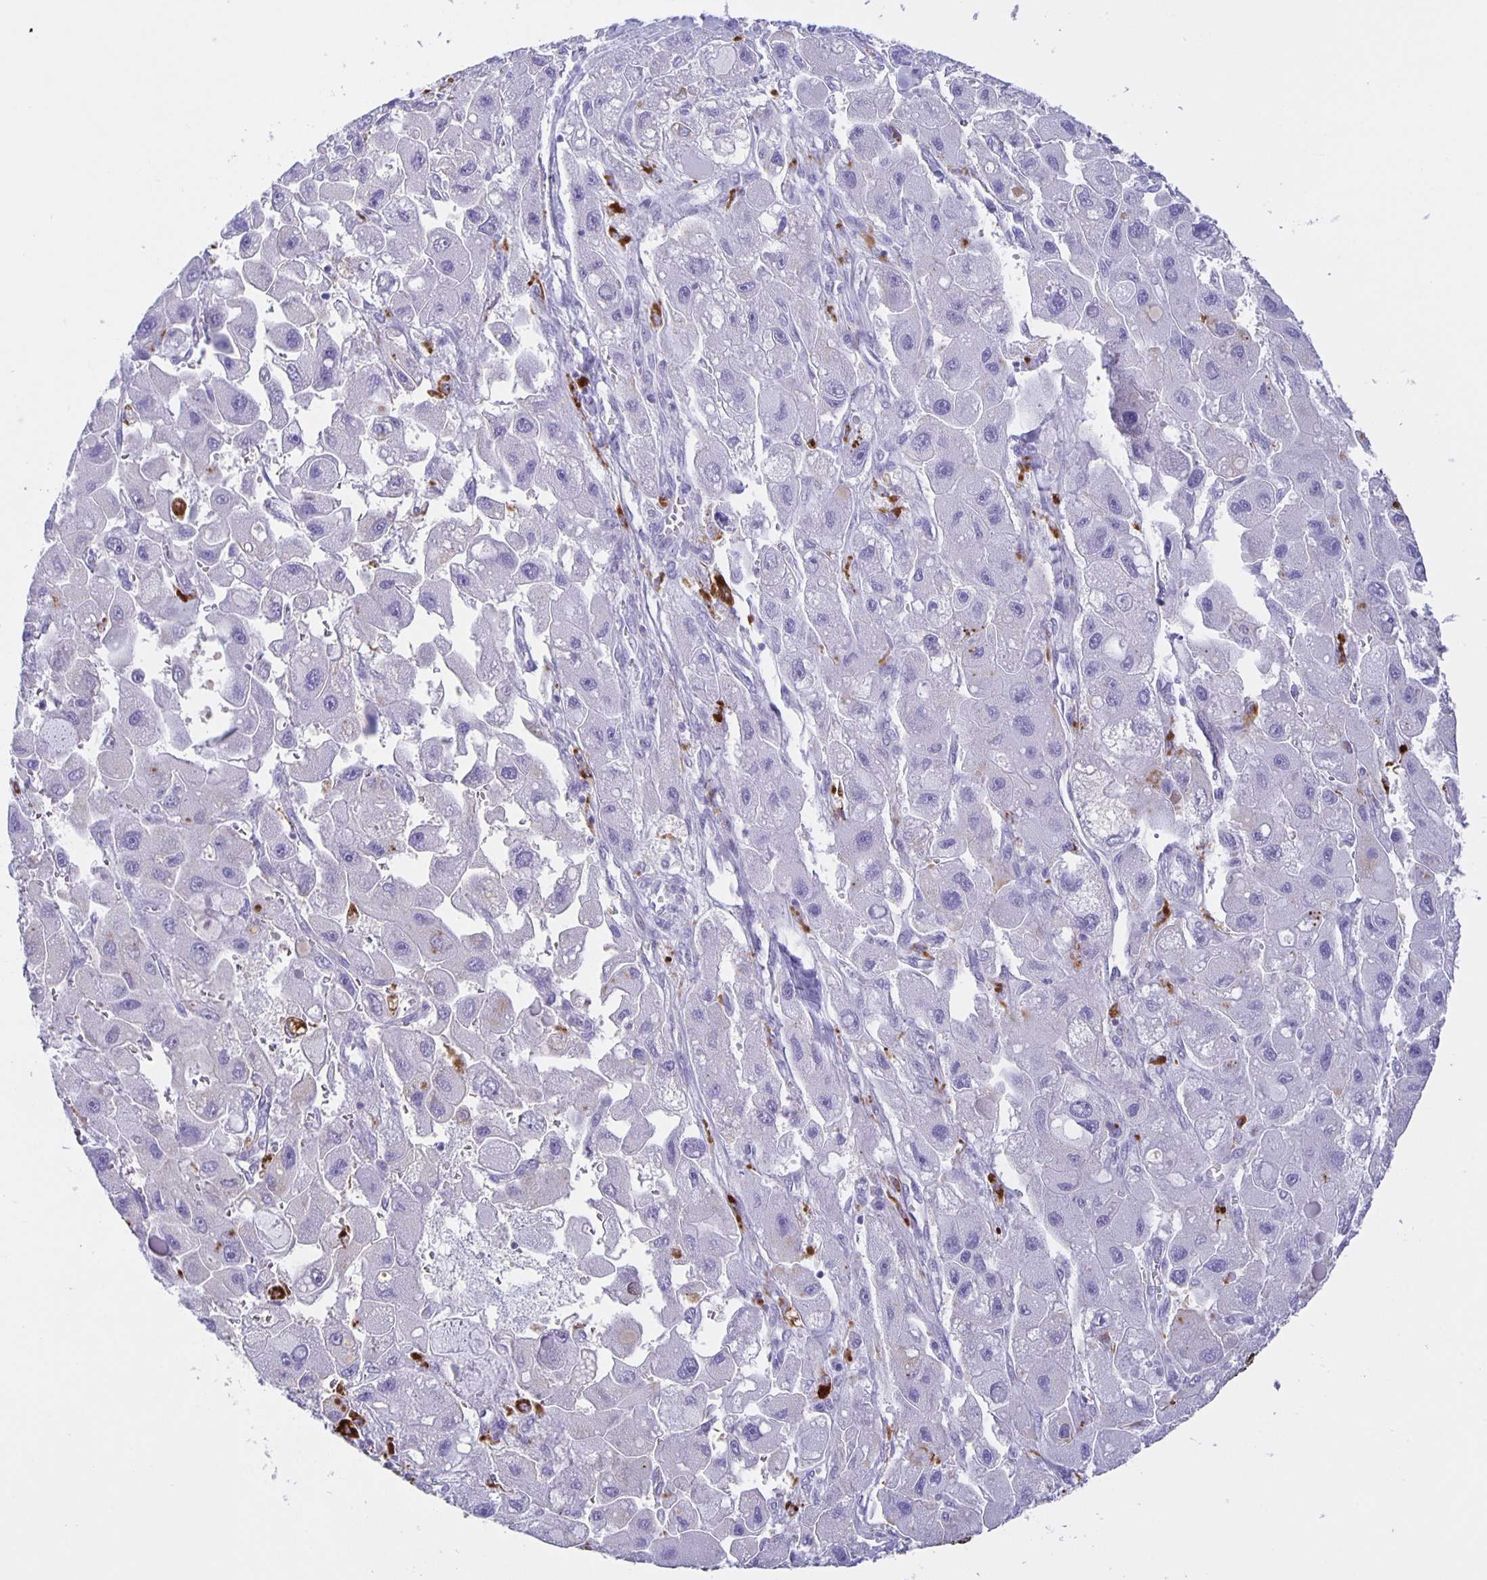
{"staining": {"intensity": "negative", "quantity": "none", "location": "none"}, "tissue": "liver cancer", "cell_type": "Tumor cells", "image_type": "cancer", "snomed": [{"axis": "morphology", "description": "Carcinoma, Hepatocellular, NOS"}, {"axis": "topography", "description": "Liver"}], "caption": "Immunohistochemistry micrograph of neoplastic tissue: liver hepatocellular carcinoma stained with DAB reveals no significant protein positivity in tumor cells.", "gene": "LIPA", "patient": {"sex": "male", "age": 24}}